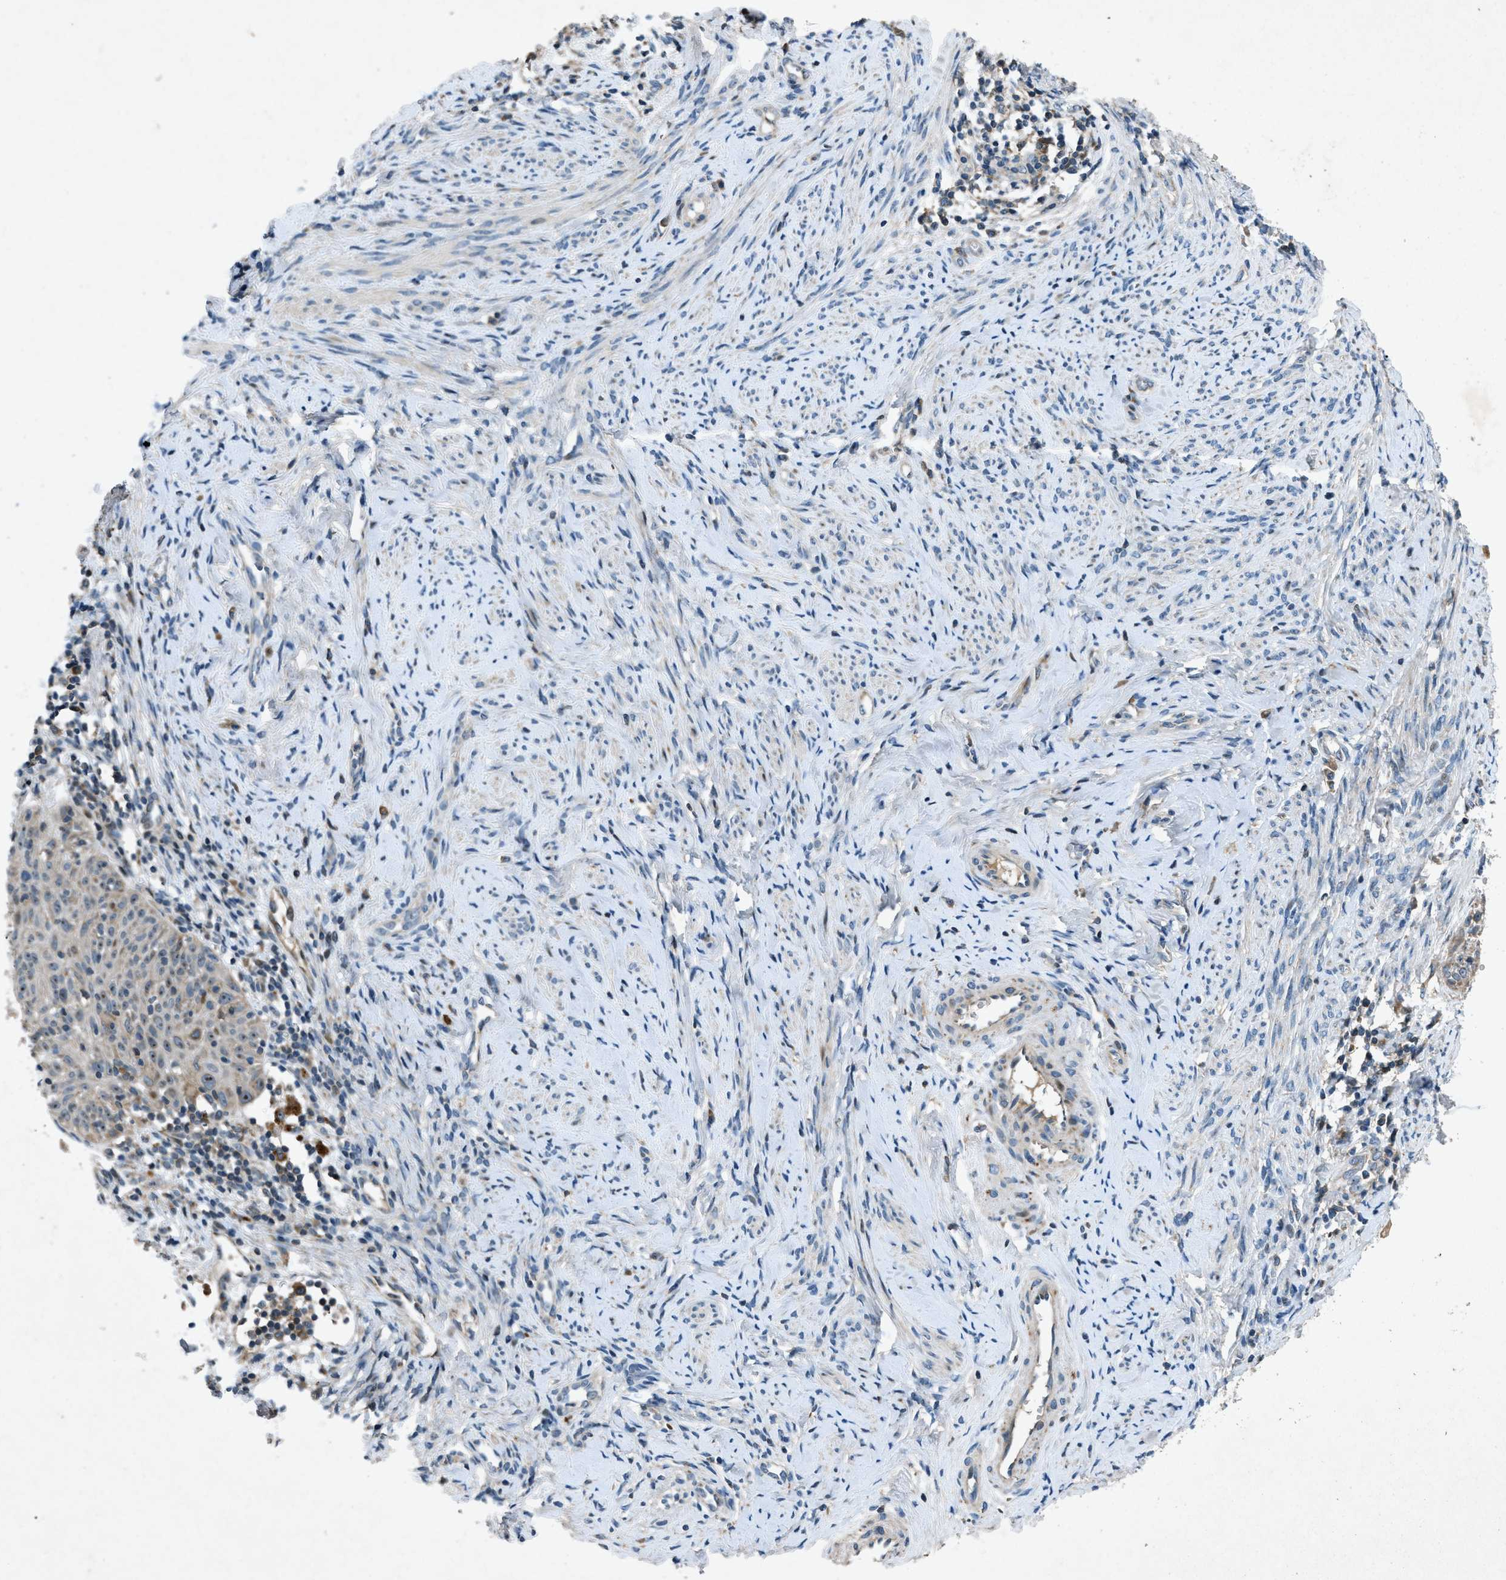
{"staining": {"intensity": "moderate", "quantity": "<25%", "location": "cytoplasmic/membranous"}, "tissue": "cervical cancer", "cell_type": "Tumor cells", "image_type": "cancer", "snomed": [{"axis": "morphology", "description": "Squamous cell carcinoma, NOS"}, {"axis": "topography", "description": "Cervix"}], "caption": "A low amount of moderate cytoplasmic/membranous positivity is identified in about <25% of tumor cells in cervical cancer (squamous cell carcinoma) tissue. (DAB (3,3'-diaminobenzidine) IHC, brown staining for protein, blue staining for nuclei).", "gene": "CLEC2D", "patient": {"sex": "female", "age": 70}}